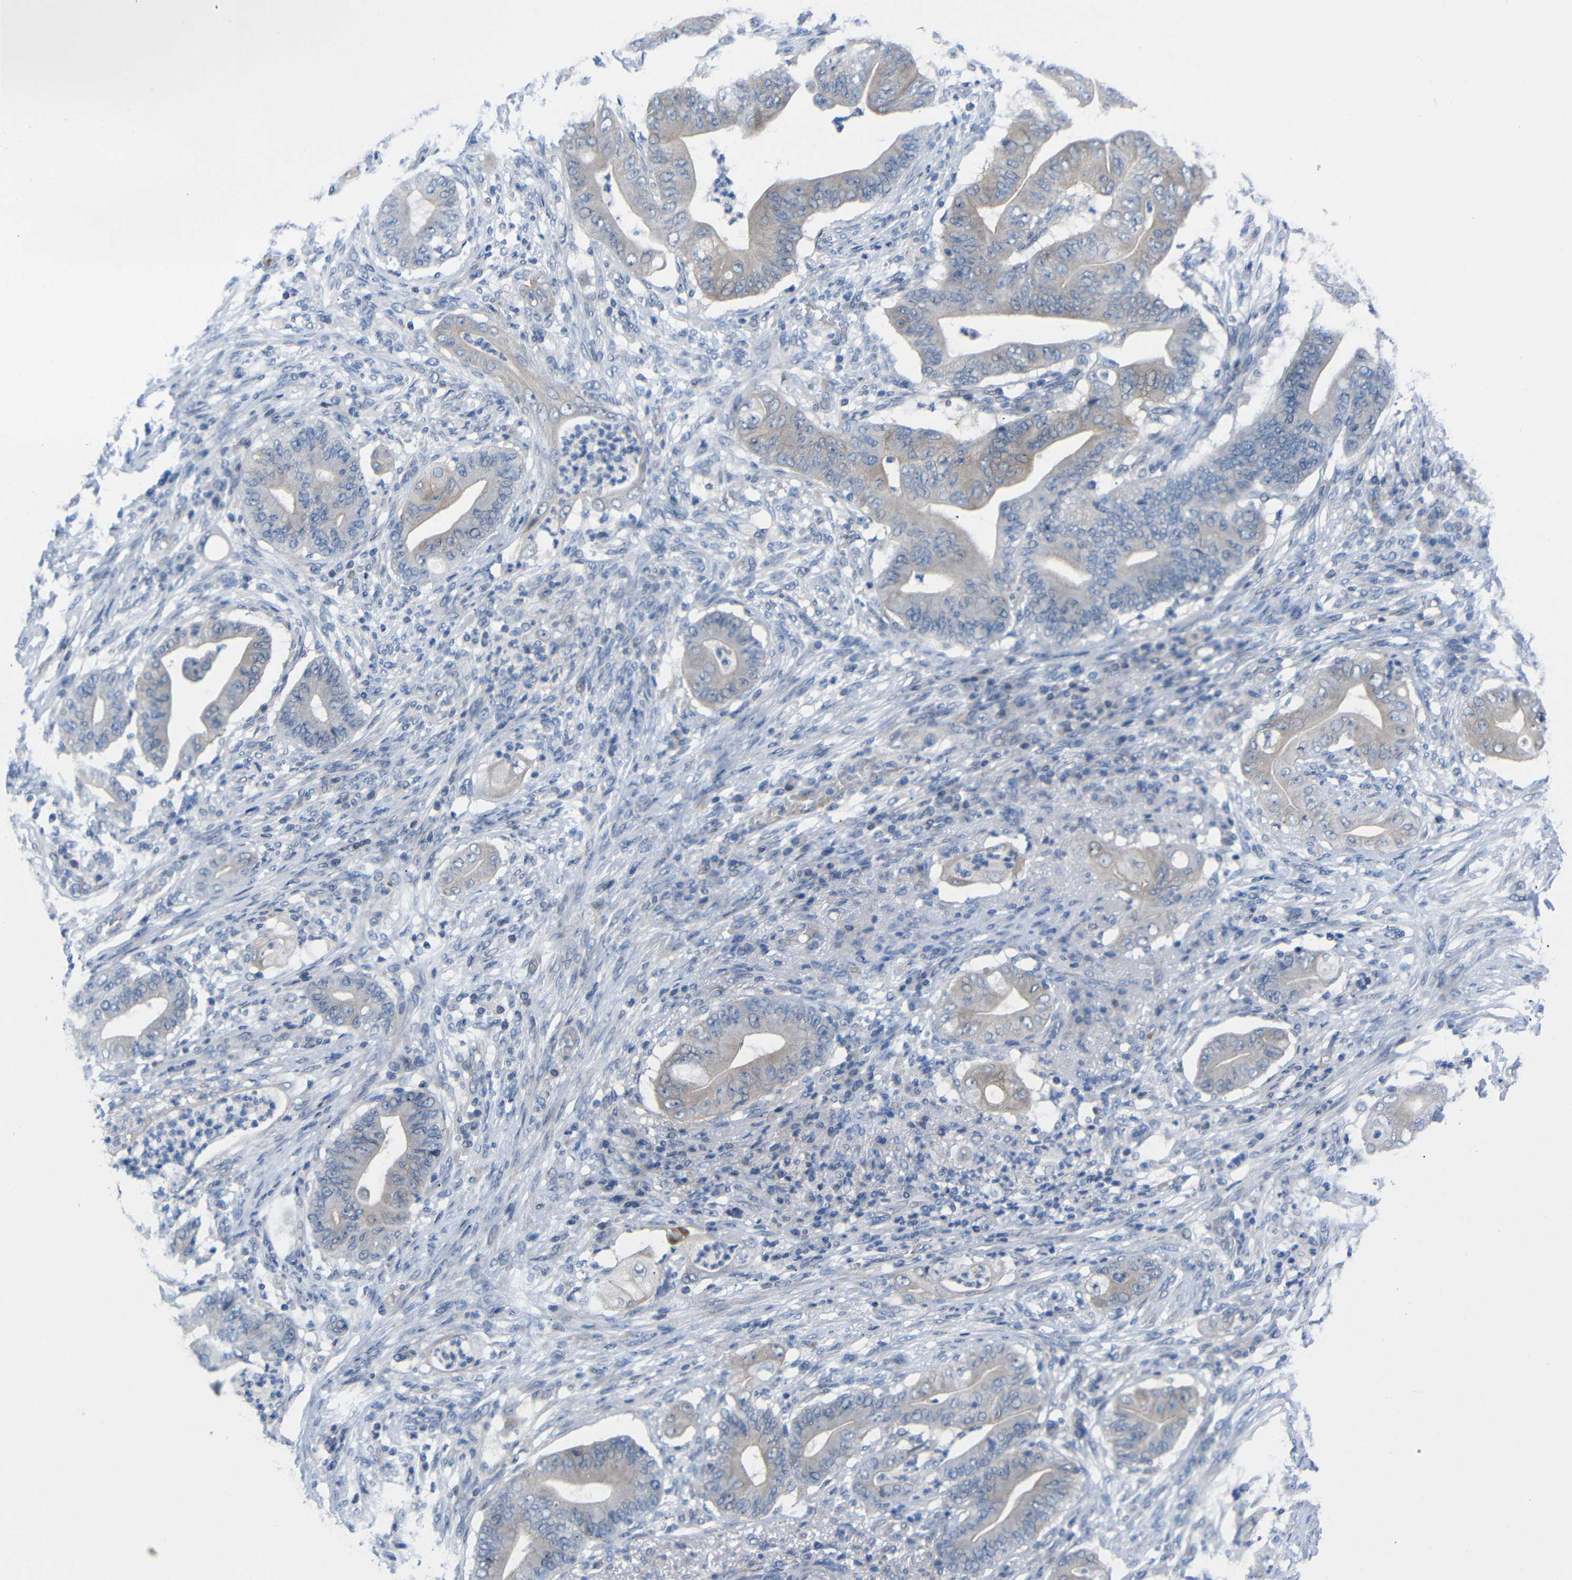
{"staining": {"intensity": "negative", "quantity": "none", "location": "none"}, "tissue": "stomach cancer", "cell_type": "Tumor cells", "image_type": "cancer", "snomed": [{"axis": "morphology", "description": "Adenocarcinoma, NOS"}, {"axis": "topography", "description": "Stomach"}], "caption": "DAB (3,3'-diaminobenzidine) immunohistochemical staining of stomach cancer exhibits no significant expression in tumor cells.", "gene": "CMTM1", "patient": {"sex": "female", "age": 73}}